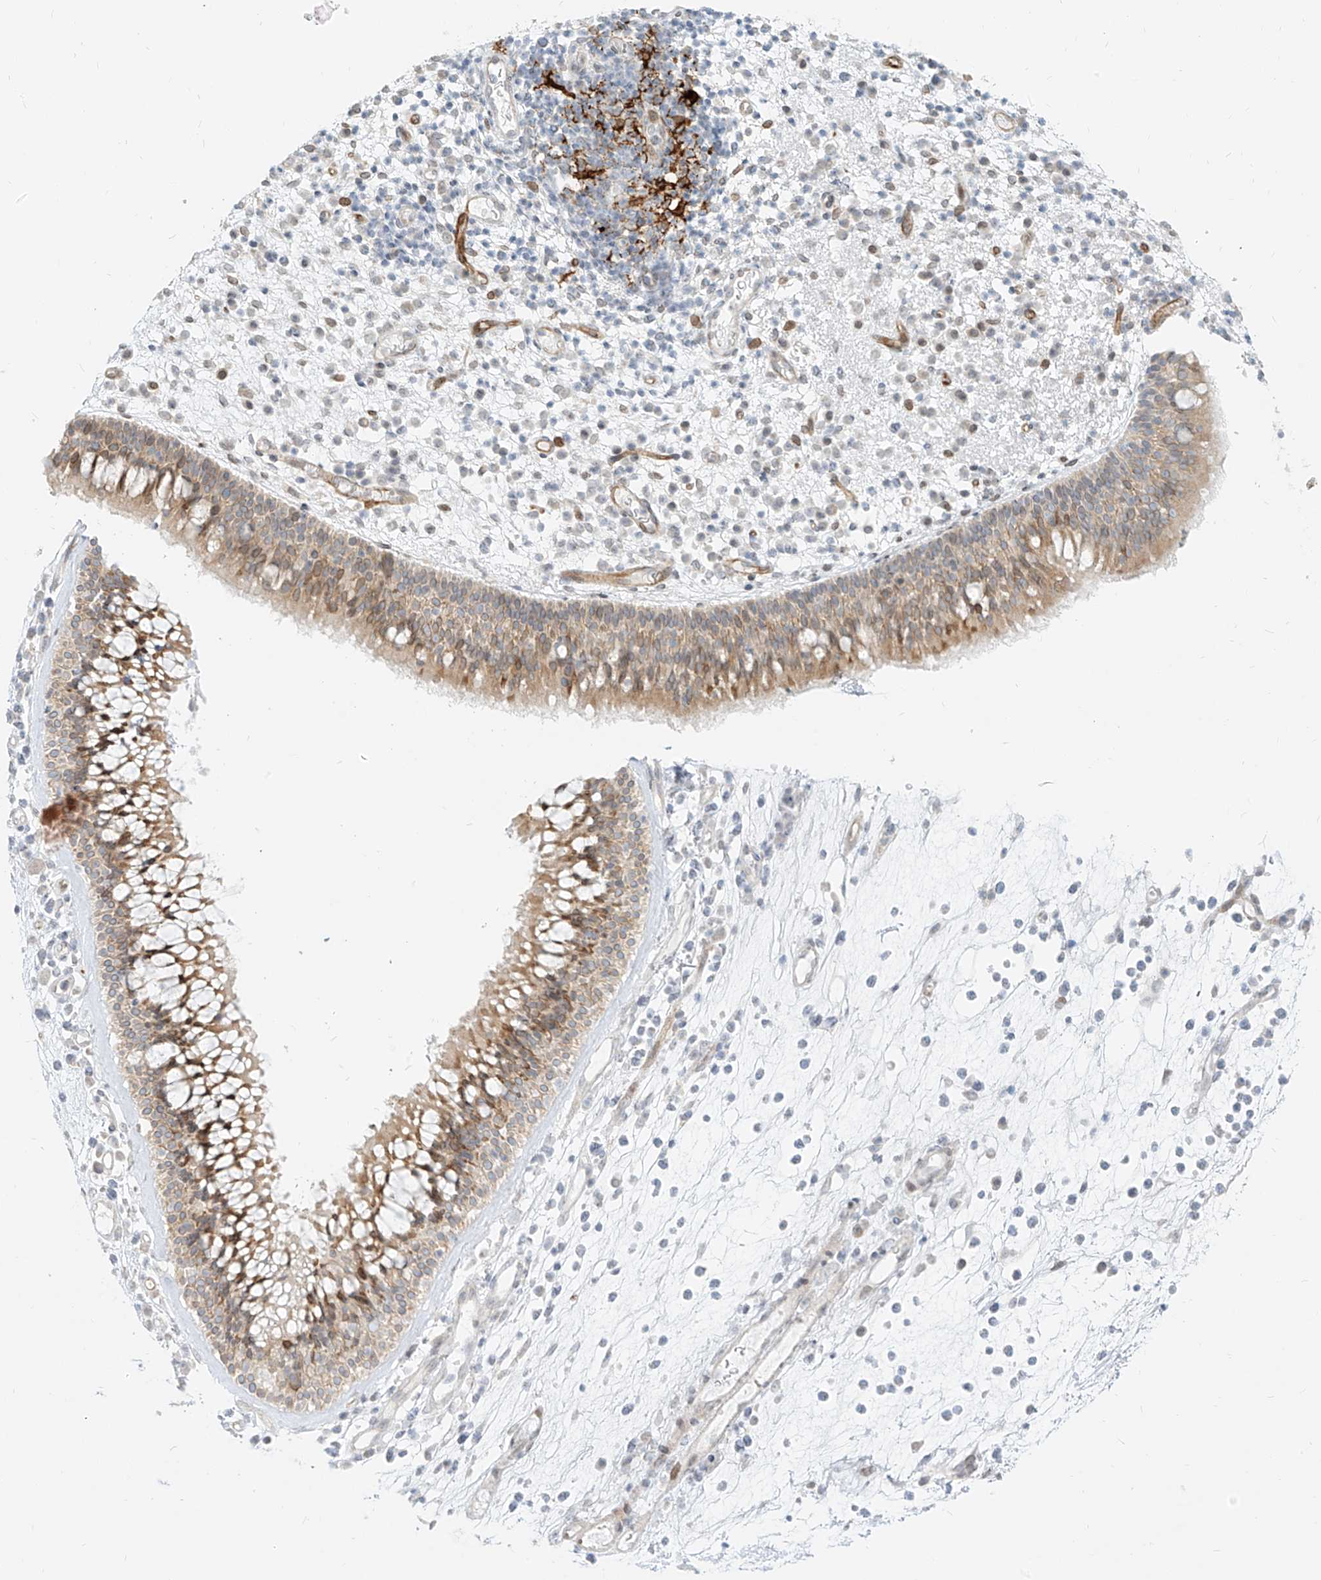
{"staining": {"intensity": "moderate", "quantity": "25%-75%", "location": "cytoplasmic/membranous,nuclear"}, "tissue": "nasopharynx", "cell_type": "Respiratory epithelial cells", "image_type": "normal", "snomed": [{"axis": "morphology", "description": "Normal tissue, NOS"}, {"axis": "morphology", "description": "Inflammation, NOS"}, {"axis": "morphology", "description": "Malignant melanoma, Metastatic site"}, {"axis": "topography", "description": "Nasopharynx"}], "caption": "The histopathology image shows immunohistochemical staining of unremarkable nasopharynx. There is moderate cytoplasmic/membranous,nuclear positivity is identified in approximately 25%-75% of respiratory epithelial cells. (DAB (3,3'-diaminobenzidine) = brown stain, brightfield microscopy at high magnification).", "gene": "NHSL1", "patient": {"sex": "male", "age": 70}}